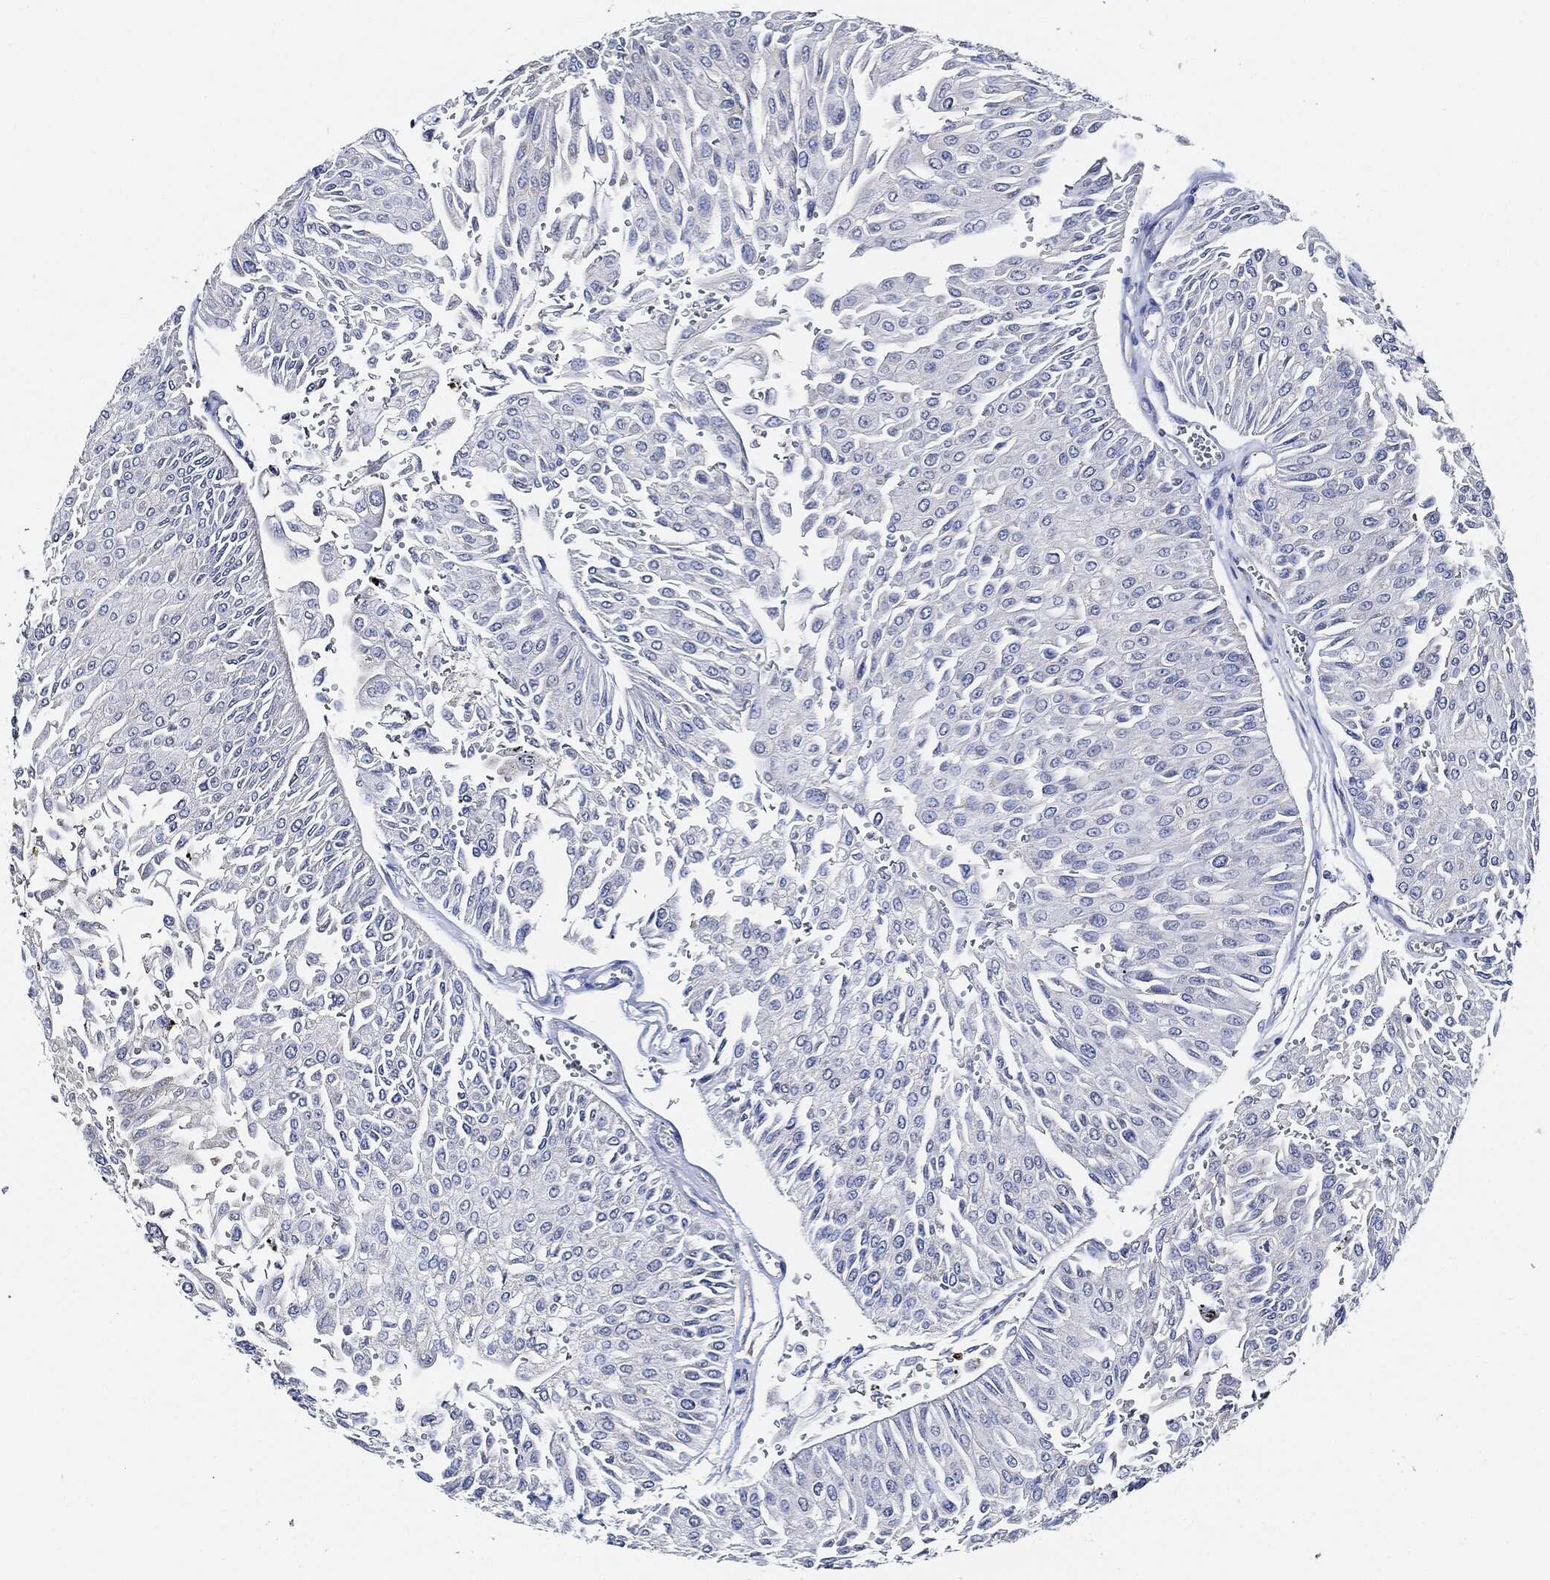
{"staining": {"intensity": "negative", "quantity": "none", "location": "none"}, "tissue": "urothelial cancer", "cell_type": "Tumor cells", "image_type": "cancer", "snomed": [{"axis": "morphology", "description": "Urothelial carcinoma, Low grade"}, {"axis": "topography", "description": "Urinary bladder"}], "caption": "Photomicrograph shows no significant protein positivity in tumor cells of low-grade urothelial carcinoma. (DAB immunohistochemistry with hematoxylin counter stain).", "gene": "THSD1", "patient": {"sex": "male", "age": 67}}